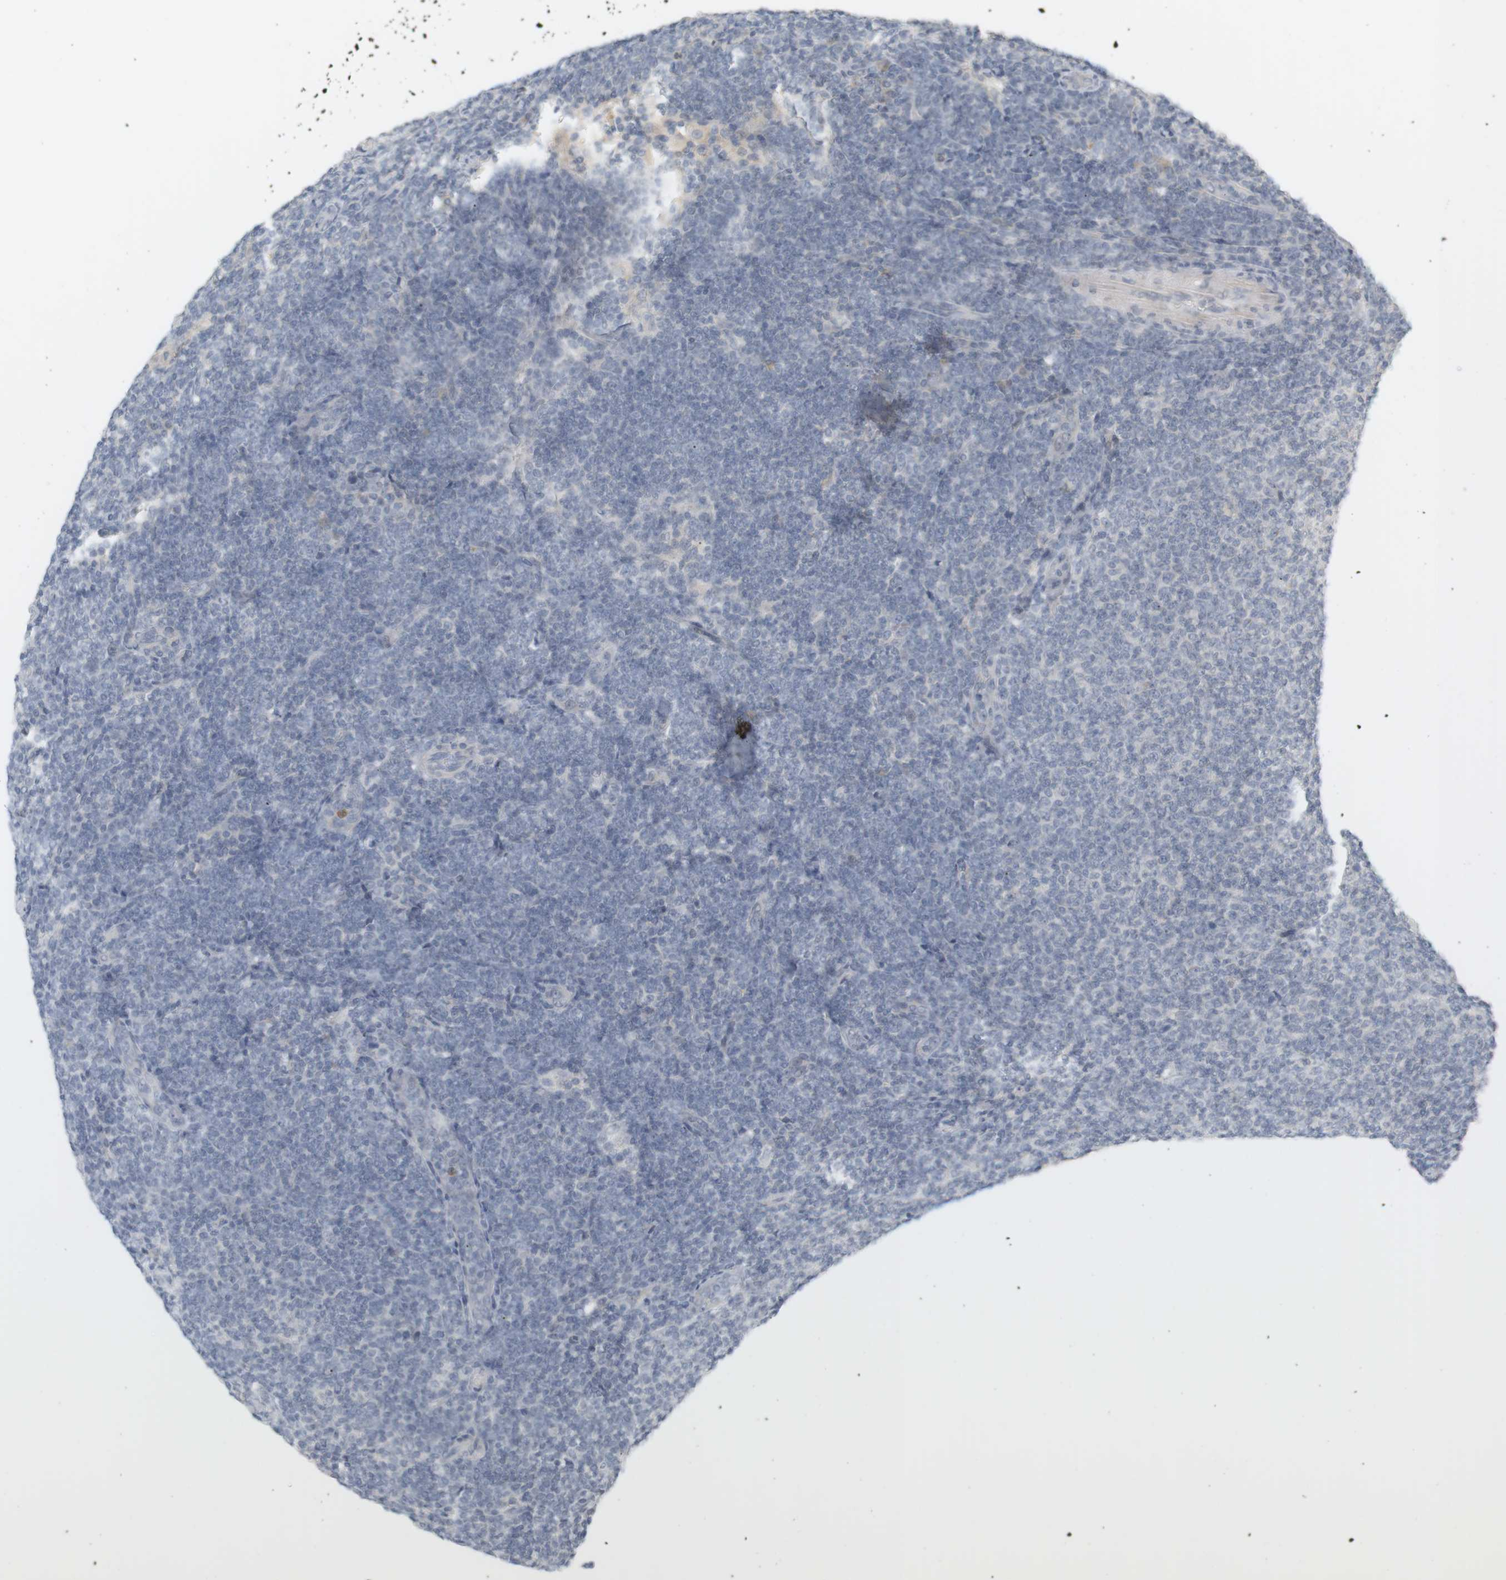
{"staining": {"intensity": "negative", "quantity": "none", "location": "none"}, "tissue": "lymphoma", "cell_type": "Tumor cells", "image_type": "cancer", "snomed": [{"axis": "morphology", "description": "Malignant lymphoma, non-Hodgkin's type, Low grade"}, {"axis": "topography", "description": "Lymph node"}], "caption": "A photomicrograph of lymphoma stained for a protein demonstrates no brown staining in tumor cells.", "gene": "RTN3", "patient": {"sex": "male", "age": 66}}